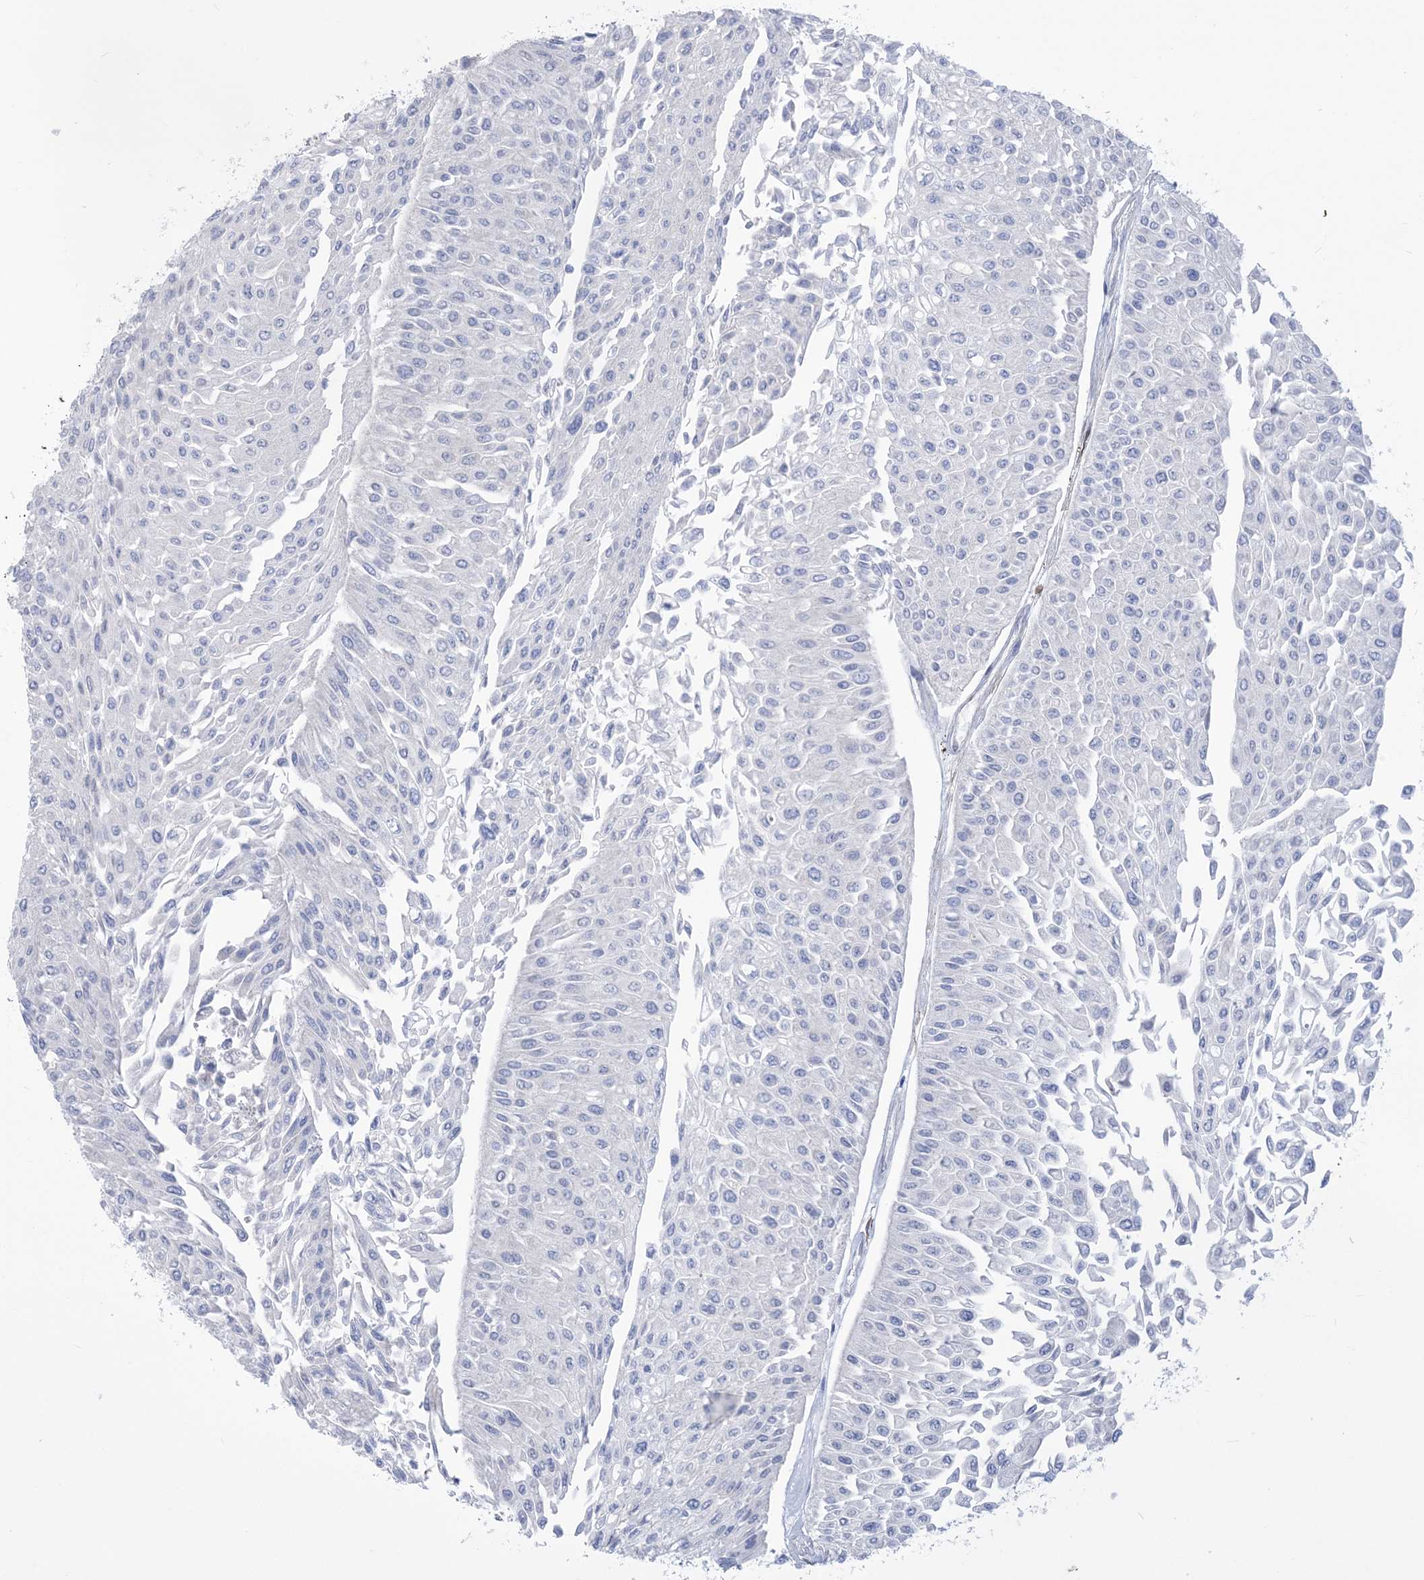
{"staining": {"intensity": "negative", "quantity": "none", "location": "none"}, "tissue": "urothelial cancer", "cell_type": "Tumor cells", "image_type": "cancer", "snomed": [{"axis": "morphology", "description": "Urothelial carcinoma, Low grade"}, {"axis": "topography", "description": "Urinary bladder"}], "caption": "IHC histopathology image of neoplastic tissue: human urothelial carcinoma (low-grade) stained with DAB displays no significant protein positivity in tumor cells.", "gene": "WDR74", "patient": {"sex": "male", "age": 67}}